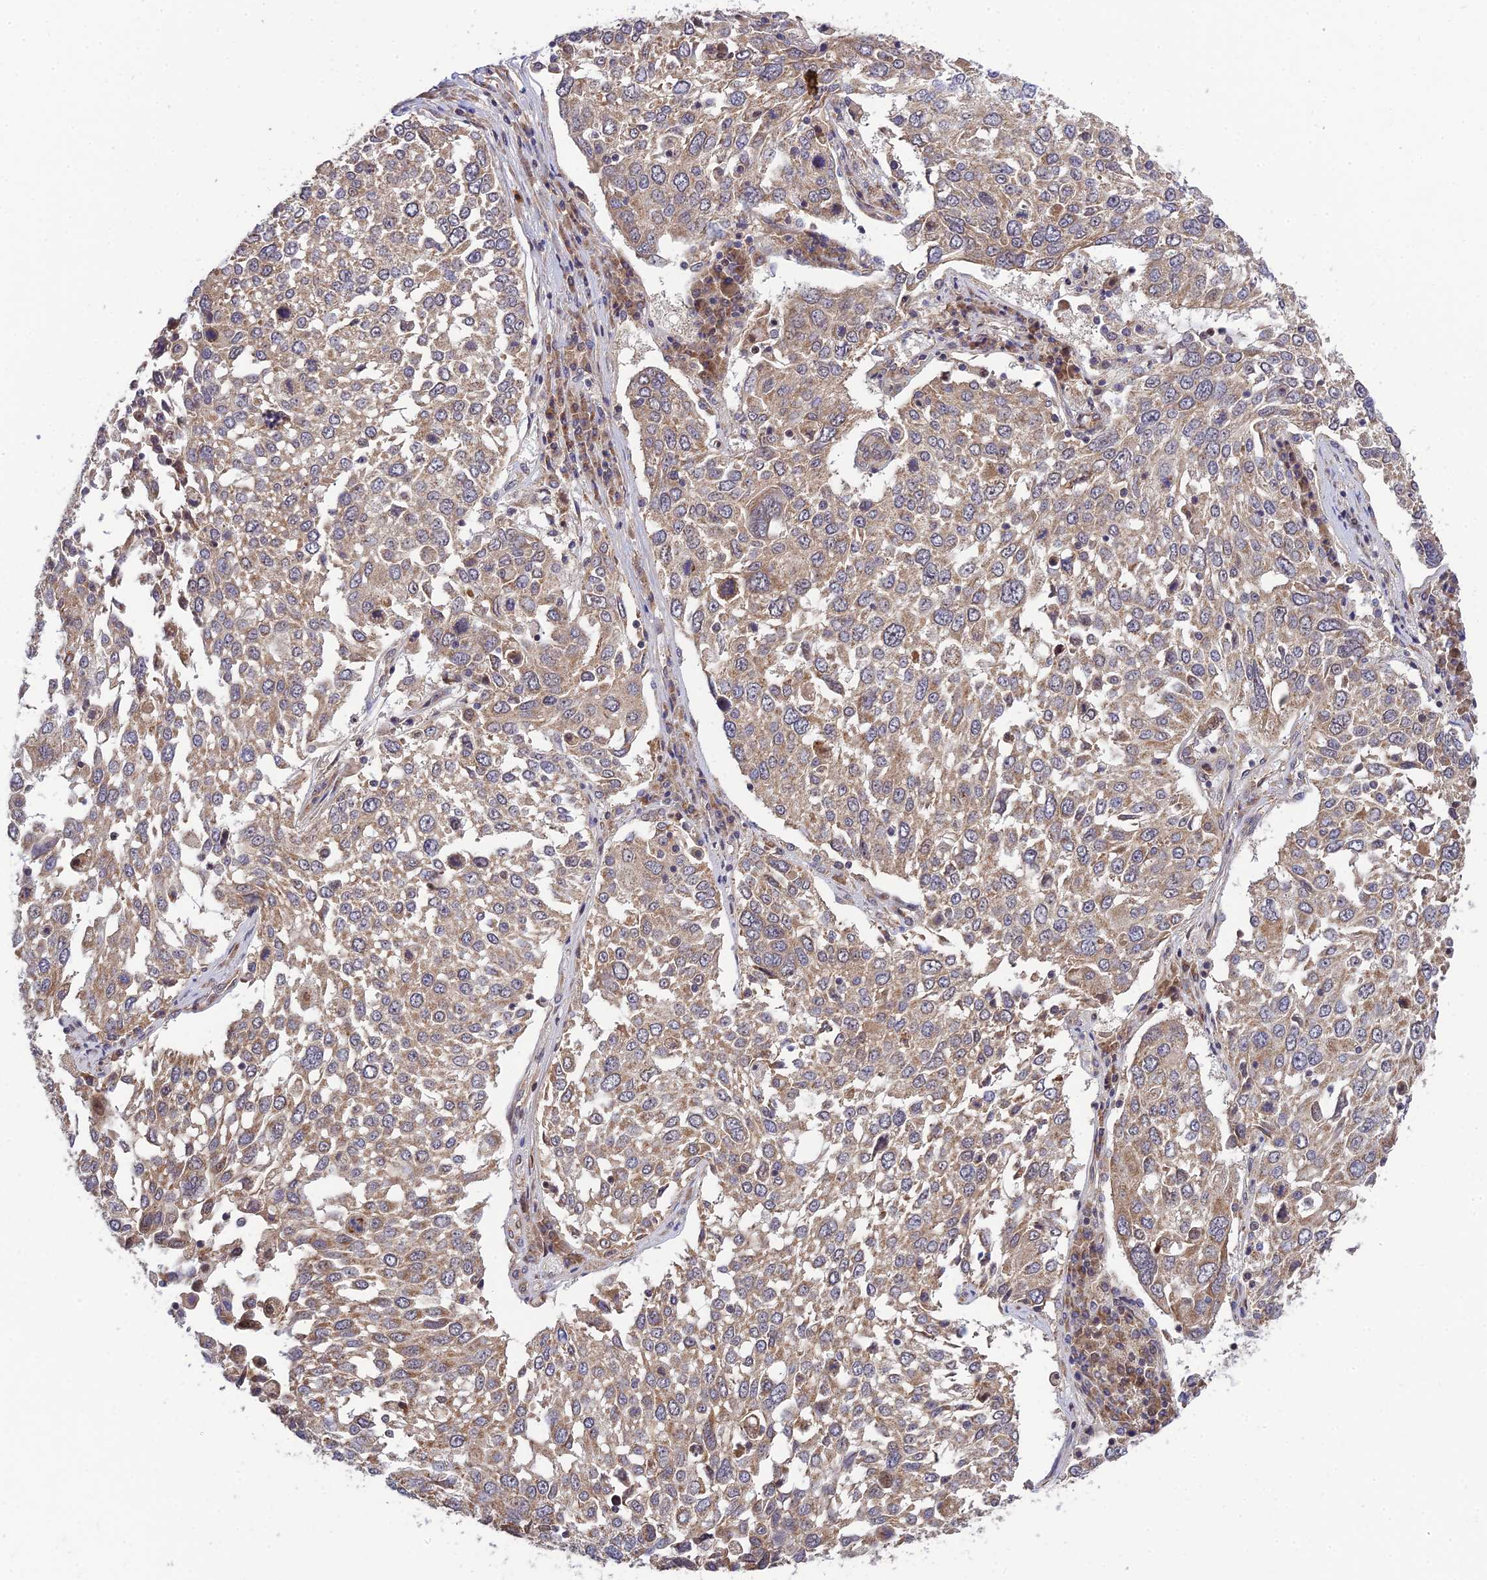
{"staining": {"intensity": "moderate", "quantity": ">75%", "location": "cytoplasmic/membranous"}, "tissue": "lung cancer", "cell_type": "Tumor cells", "image_type": "cancer", "snomed": [{"axis": "morphology", "description": "Squamous cell carcinoma, NOS"}, {"axis": "topography", "description": "Lung"}], "caption": "Moderate cytoplasmic/membranous positivity for a protein is present in approximately >75% of tumor cells of lung squamous cell carcinoma using IHC.", "gene": "PLEKHG2", "patient": {"sex": "male", "age": 65}}